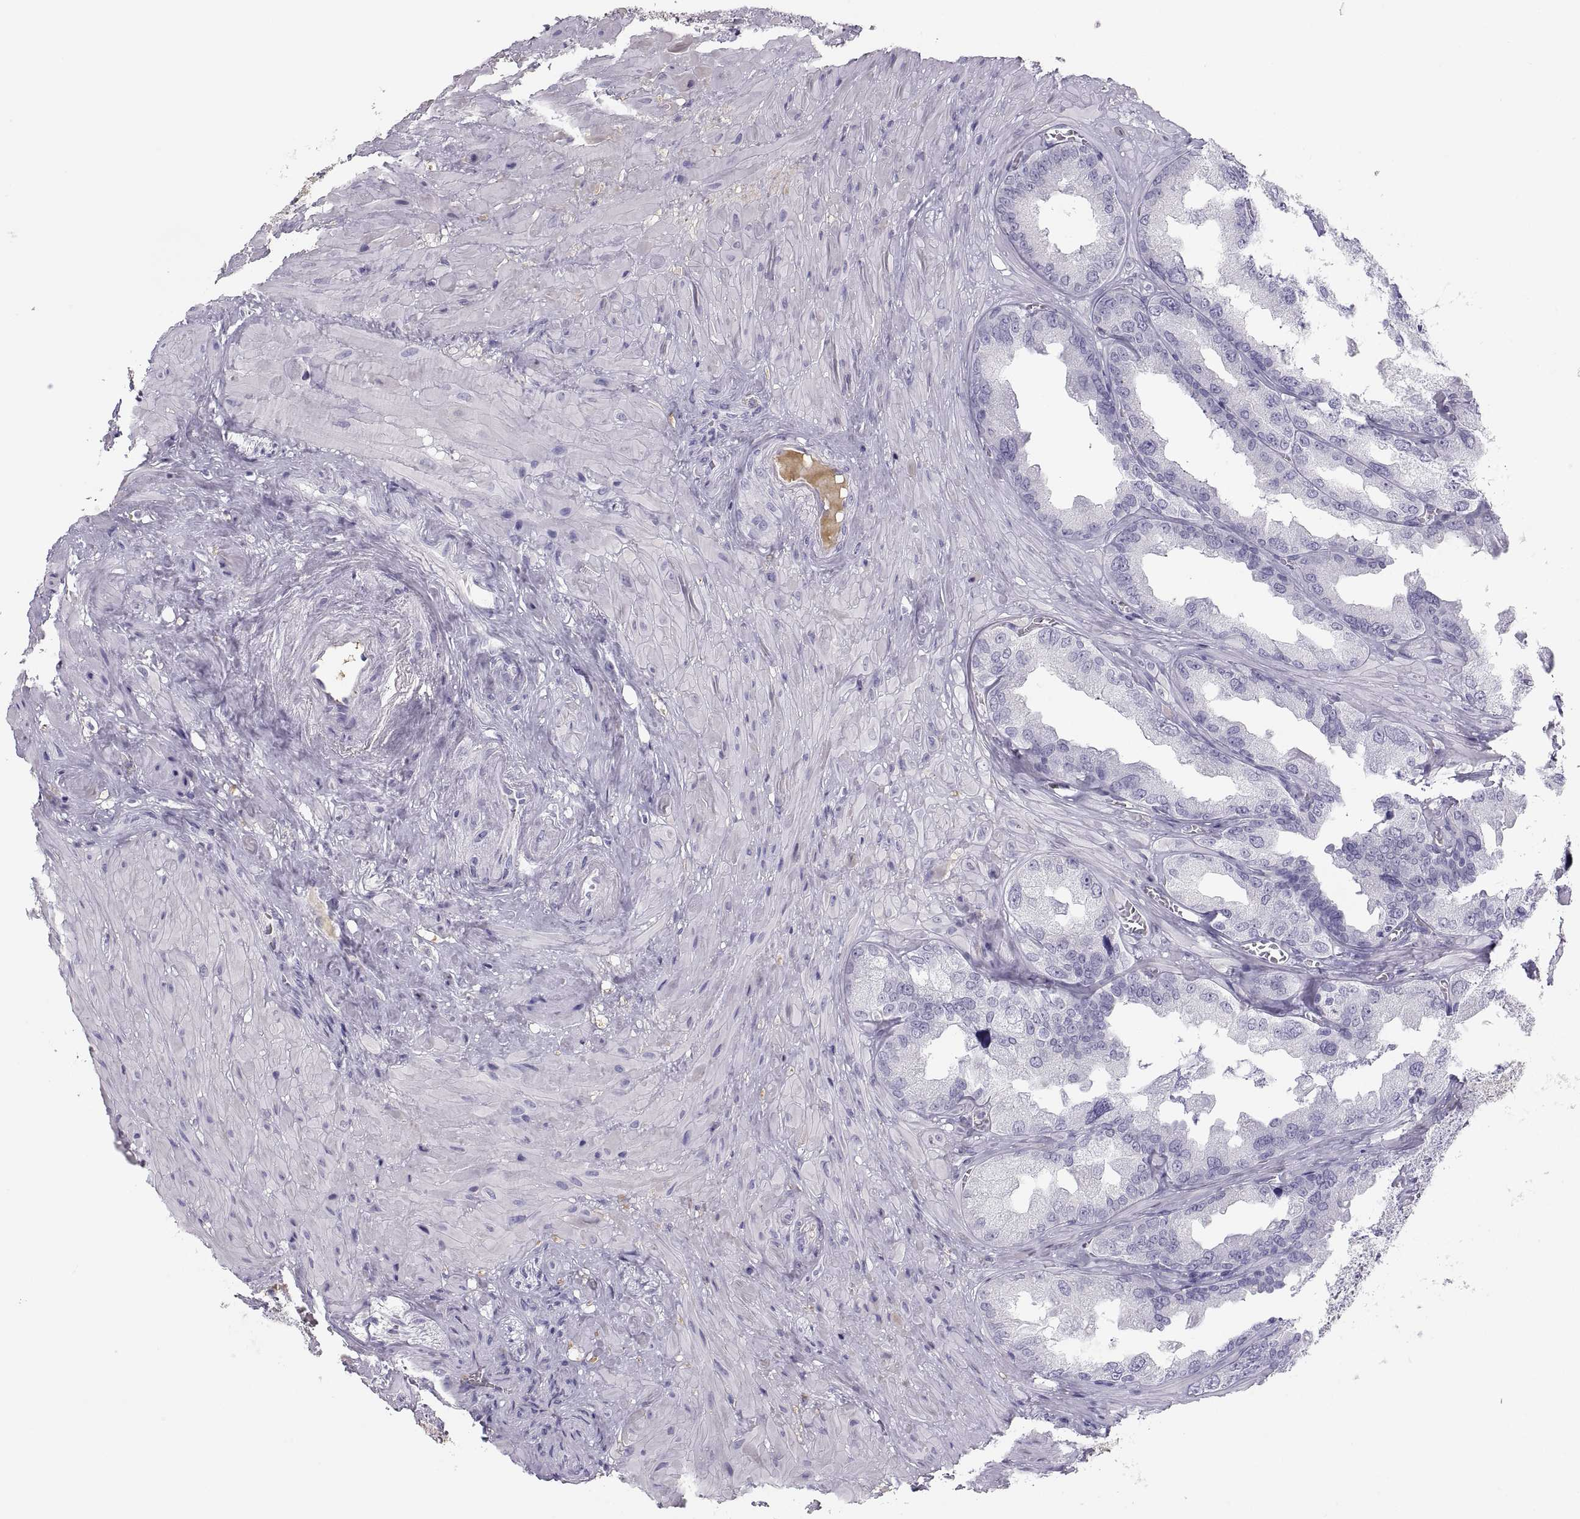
{"staining": {"intensity": "negative", "quantity": "none", "location": "none"}, "tissue": "seminal vesicle", "cell_type": "Glandular cells", "image_type": "normal", "snomed": [{"axis": "morphology", "description": "Normal tissue, NOS"}, {"axis": "topography", "description": "Seminal veicle"}], "caption": "The photomicrograph reveals no significant positivity in glandular cells of seminal vesicle.", "gene": "MAGEB2", "patient": {"sex": "male", "age": 72}}